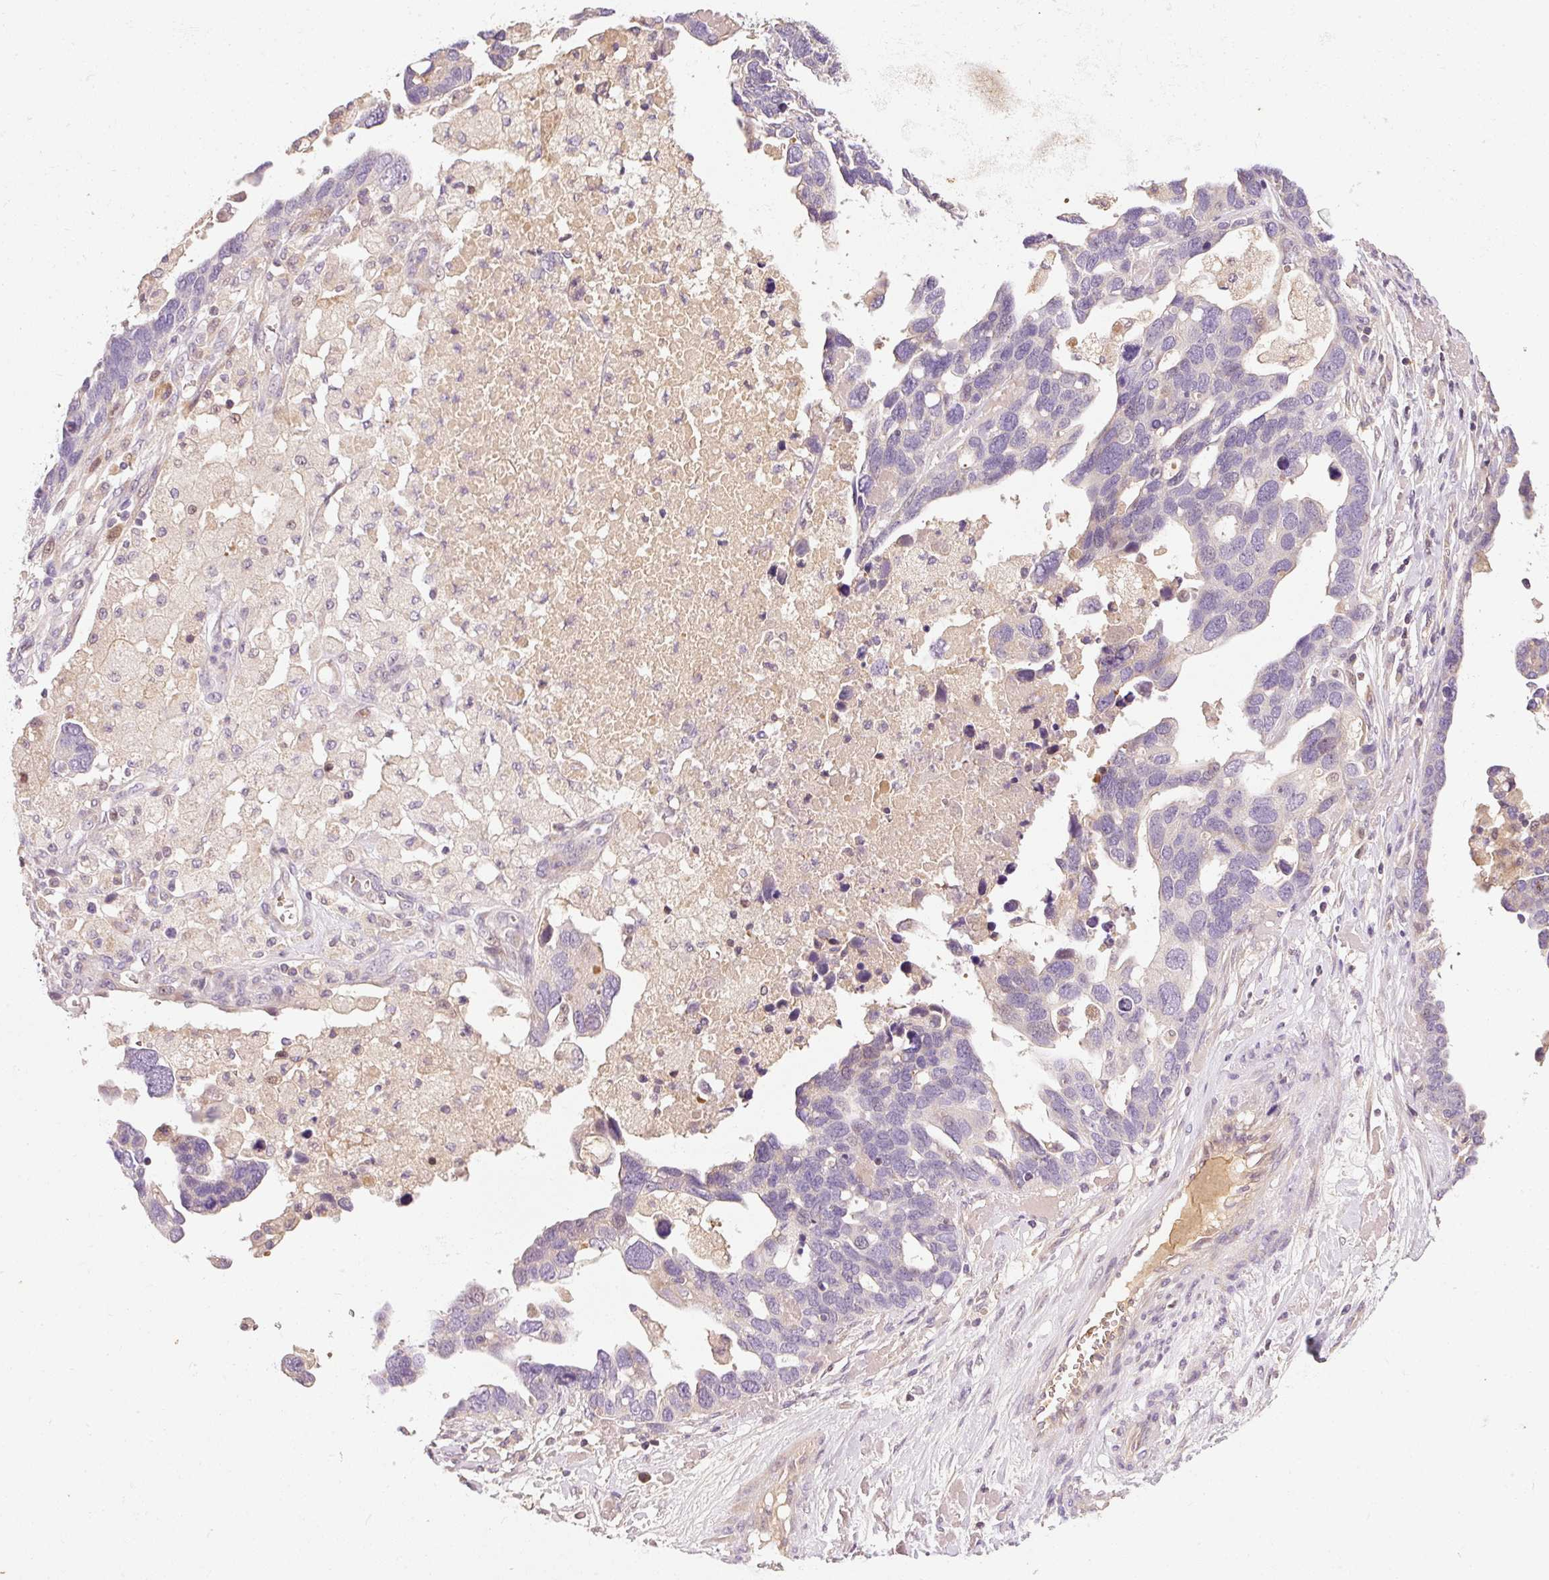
{"staining": {"intensity": "weak", "quantity": "<25%", "location": "cytoplasmic/membranous"}, "tissue": "ovarian cancer", "cell_type": "Tumor cells", "image_type": "cancer", "snomed": [{"axis": "morphology", "description": "Cystadenocarcinoma, serous, NOS"}, {"axis": "topography", "description": "Ovary"}], "caption": "Human ovarian cancer stained for a protein using immunohistochemistry (IHC) shows no expression in tumor cells.", "gene": "CMTM8", "patient": {"sex": "female", "age": 54}}